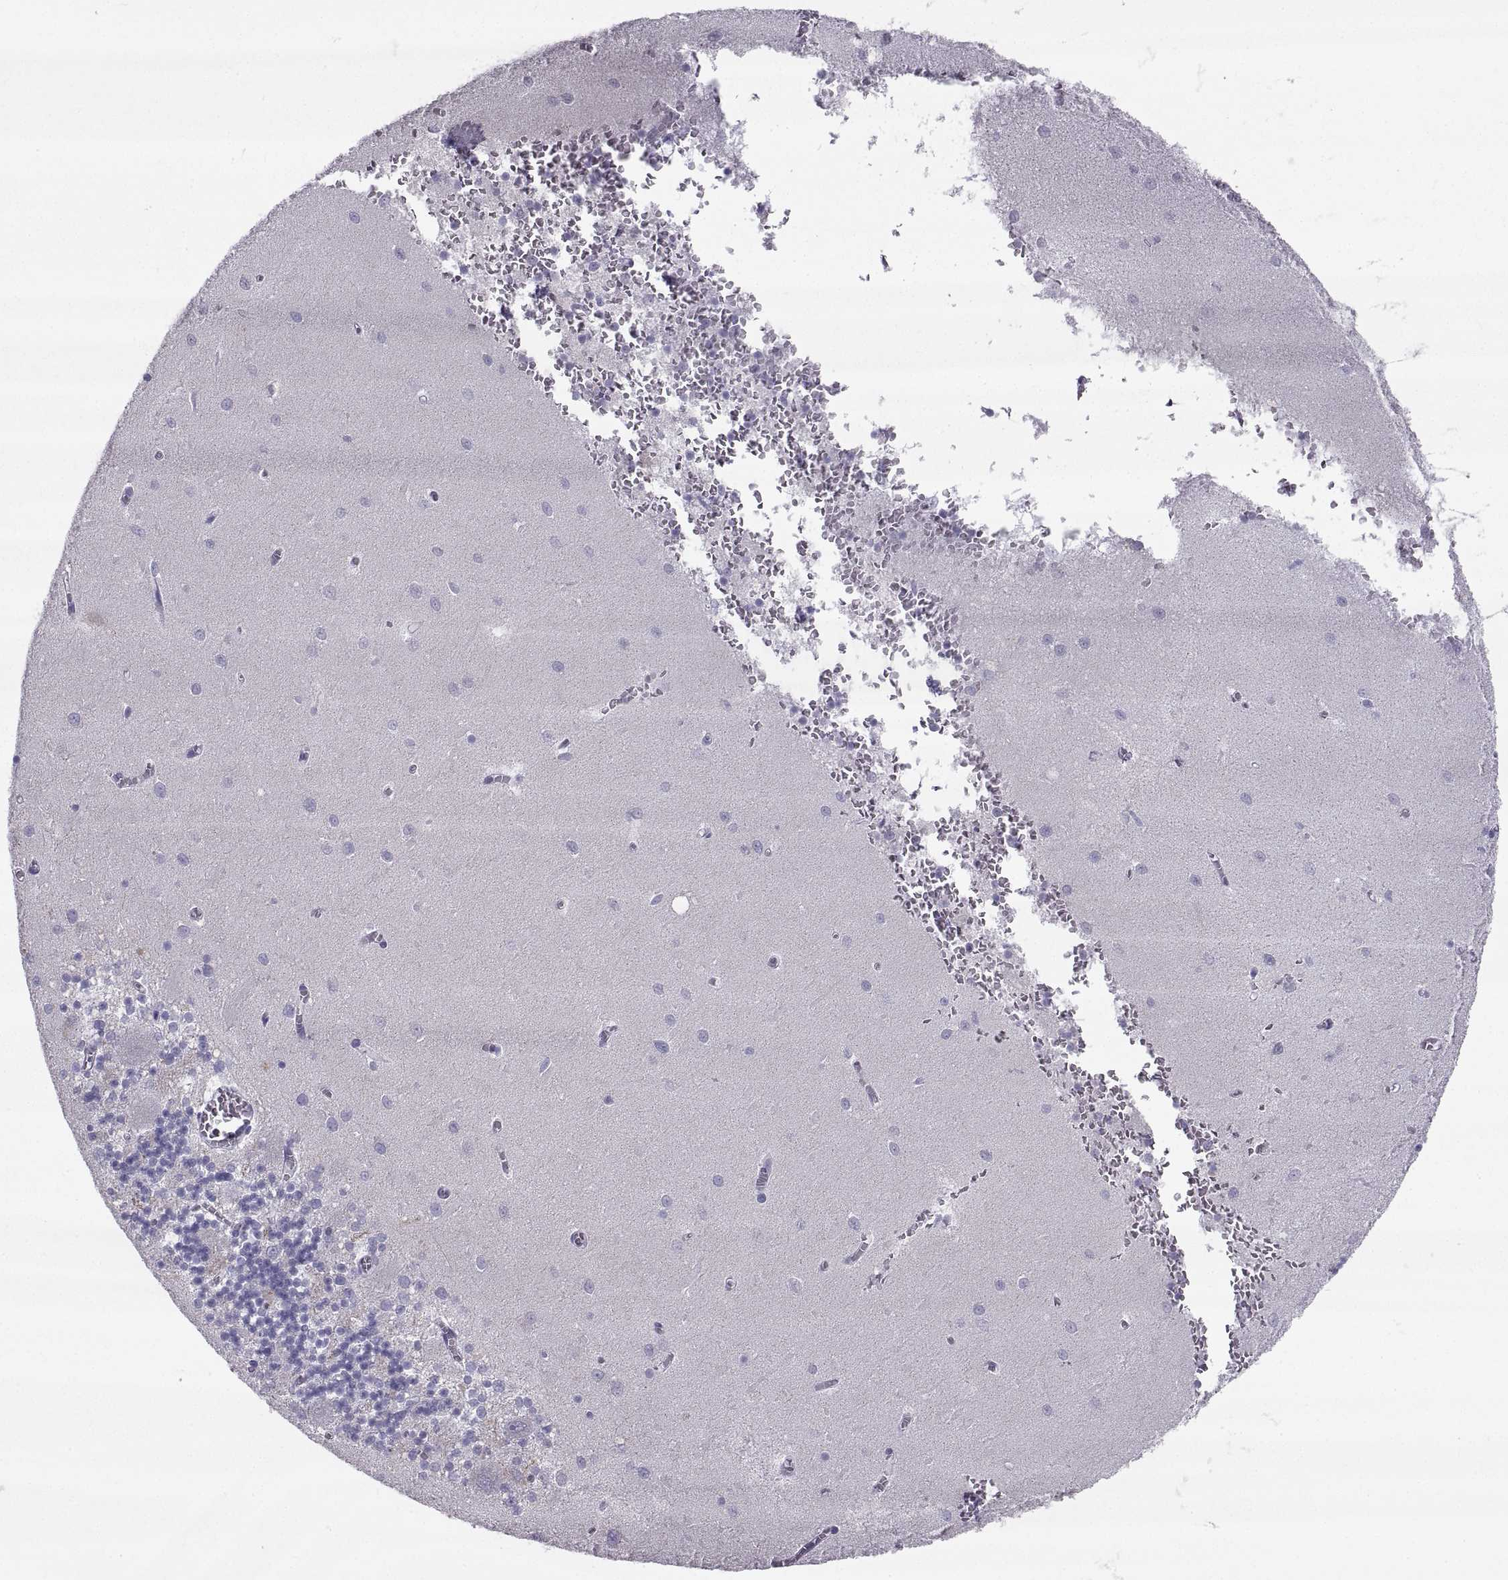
{"staining": {"intensity": "negative", "quantity": "none", "location": "none"}, "tissue": "cerebellum", "cell_type": "Cells in granular layer", "image_type": "normal", "snomed": [{"axis": "morphology", "description": "Normal tissue, NOS"}, {"axis": "topography", "description": "Cerebellum"}], "caption": "High power microscopy image of an immunohistochemistry photomicrograph of normal cerebellum, revealing no significant expression in cells in granular layer.", "gene": "PCSK1N", "patient": {"sex": "female", "age": 64}}